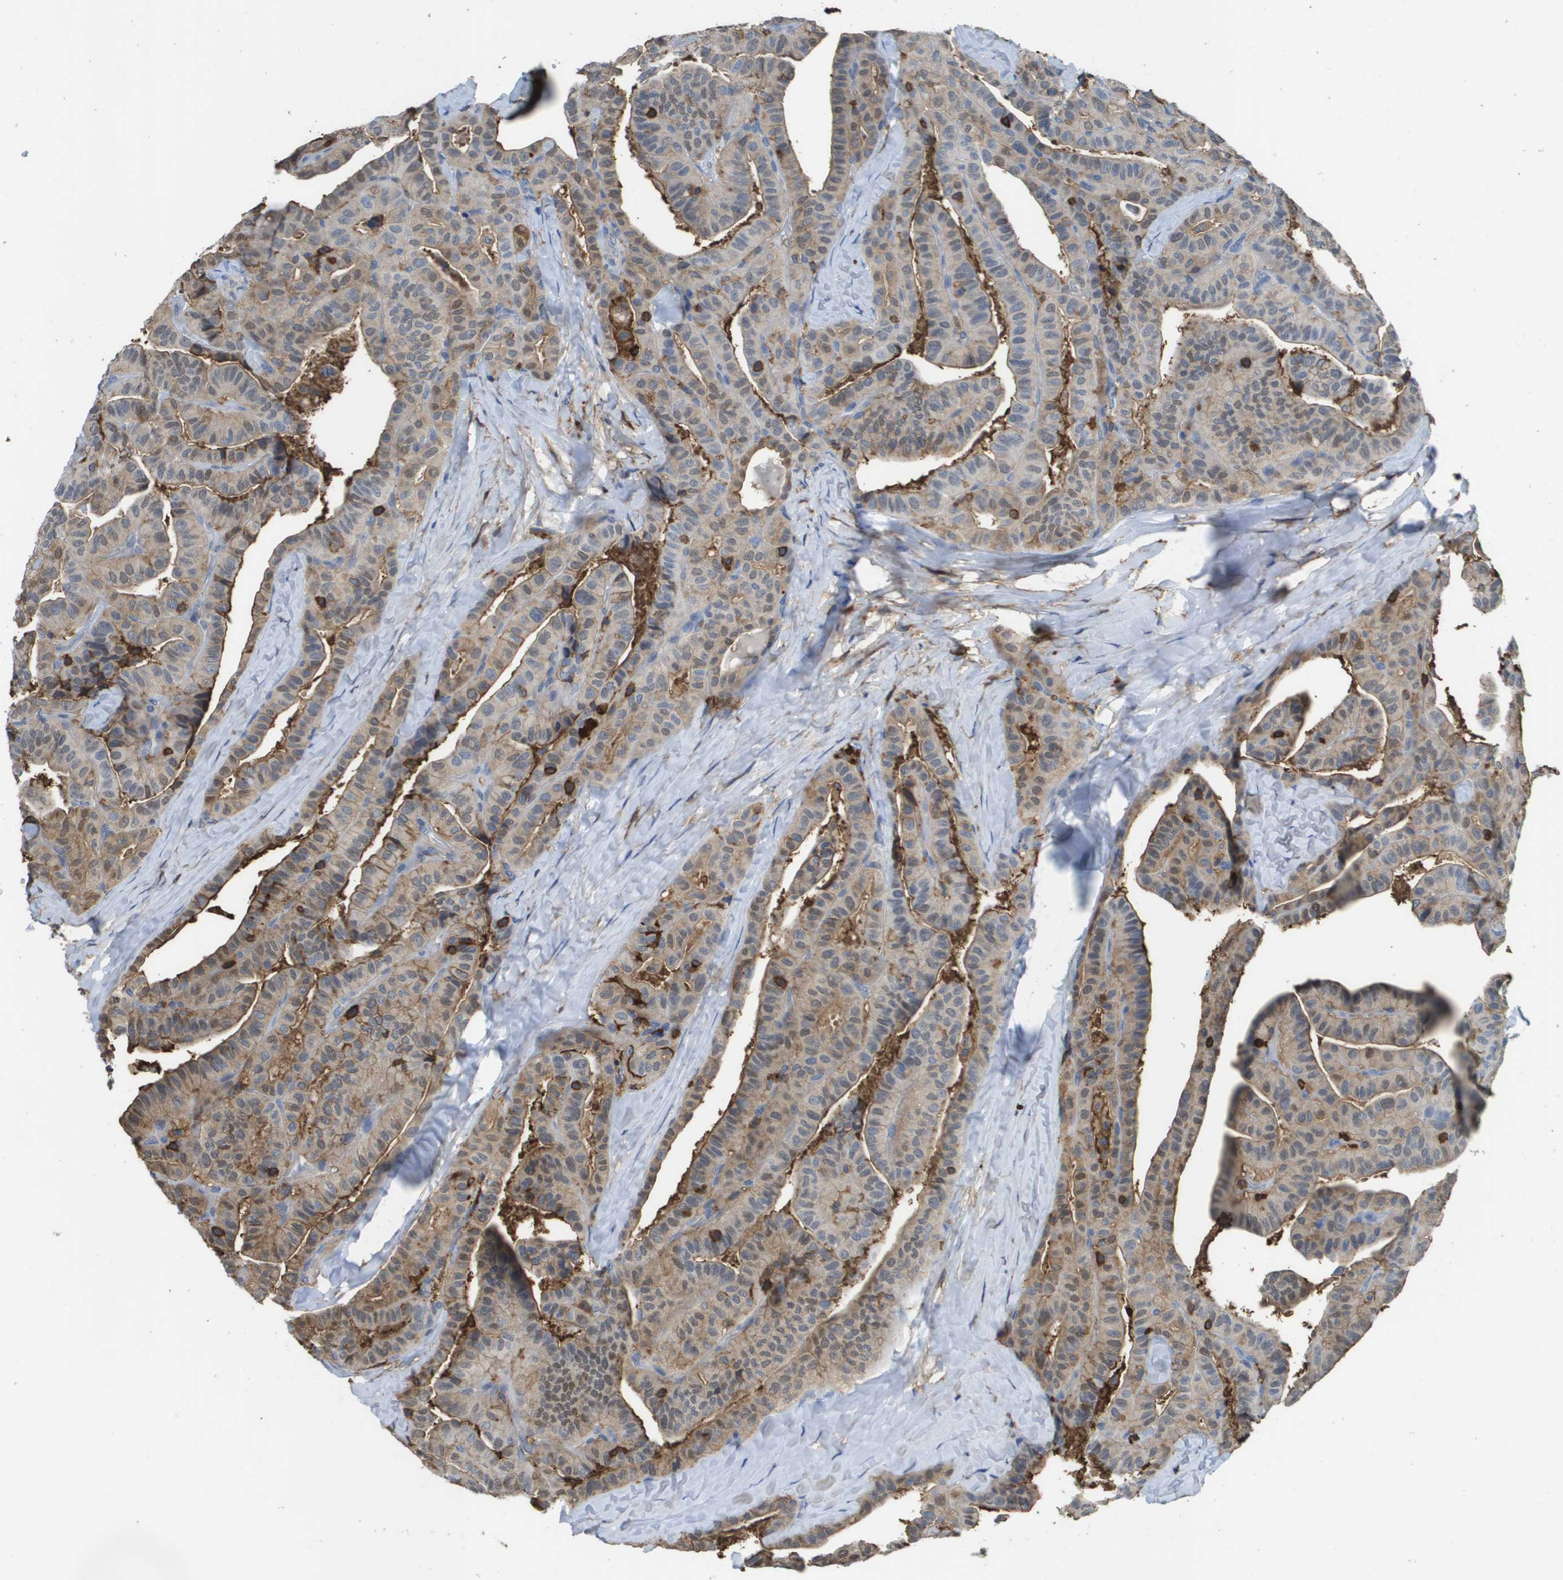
{"staining": {"intensity": "weak", "quantity": ">75%", "location": "cytoplasmic/membranous"}, "tissue": "thyroid cancer", "cell_type": "Tumor cells", "image_type": "cancer", "snomed": [{"axis": "morphology", "description": "Papillary adenocarcinoma, NOS"}, {"axis": "topography", "description": "Thyroid gland"}], "caption": "The image reveals staining of thyroid cancer (papillary adenocarcinoma), revealing weak cytoplasmic/membranous protein expression (brown color) within tumor cells.", "gene": "PASK", "patient": {"sex": "male", "age": 77}}